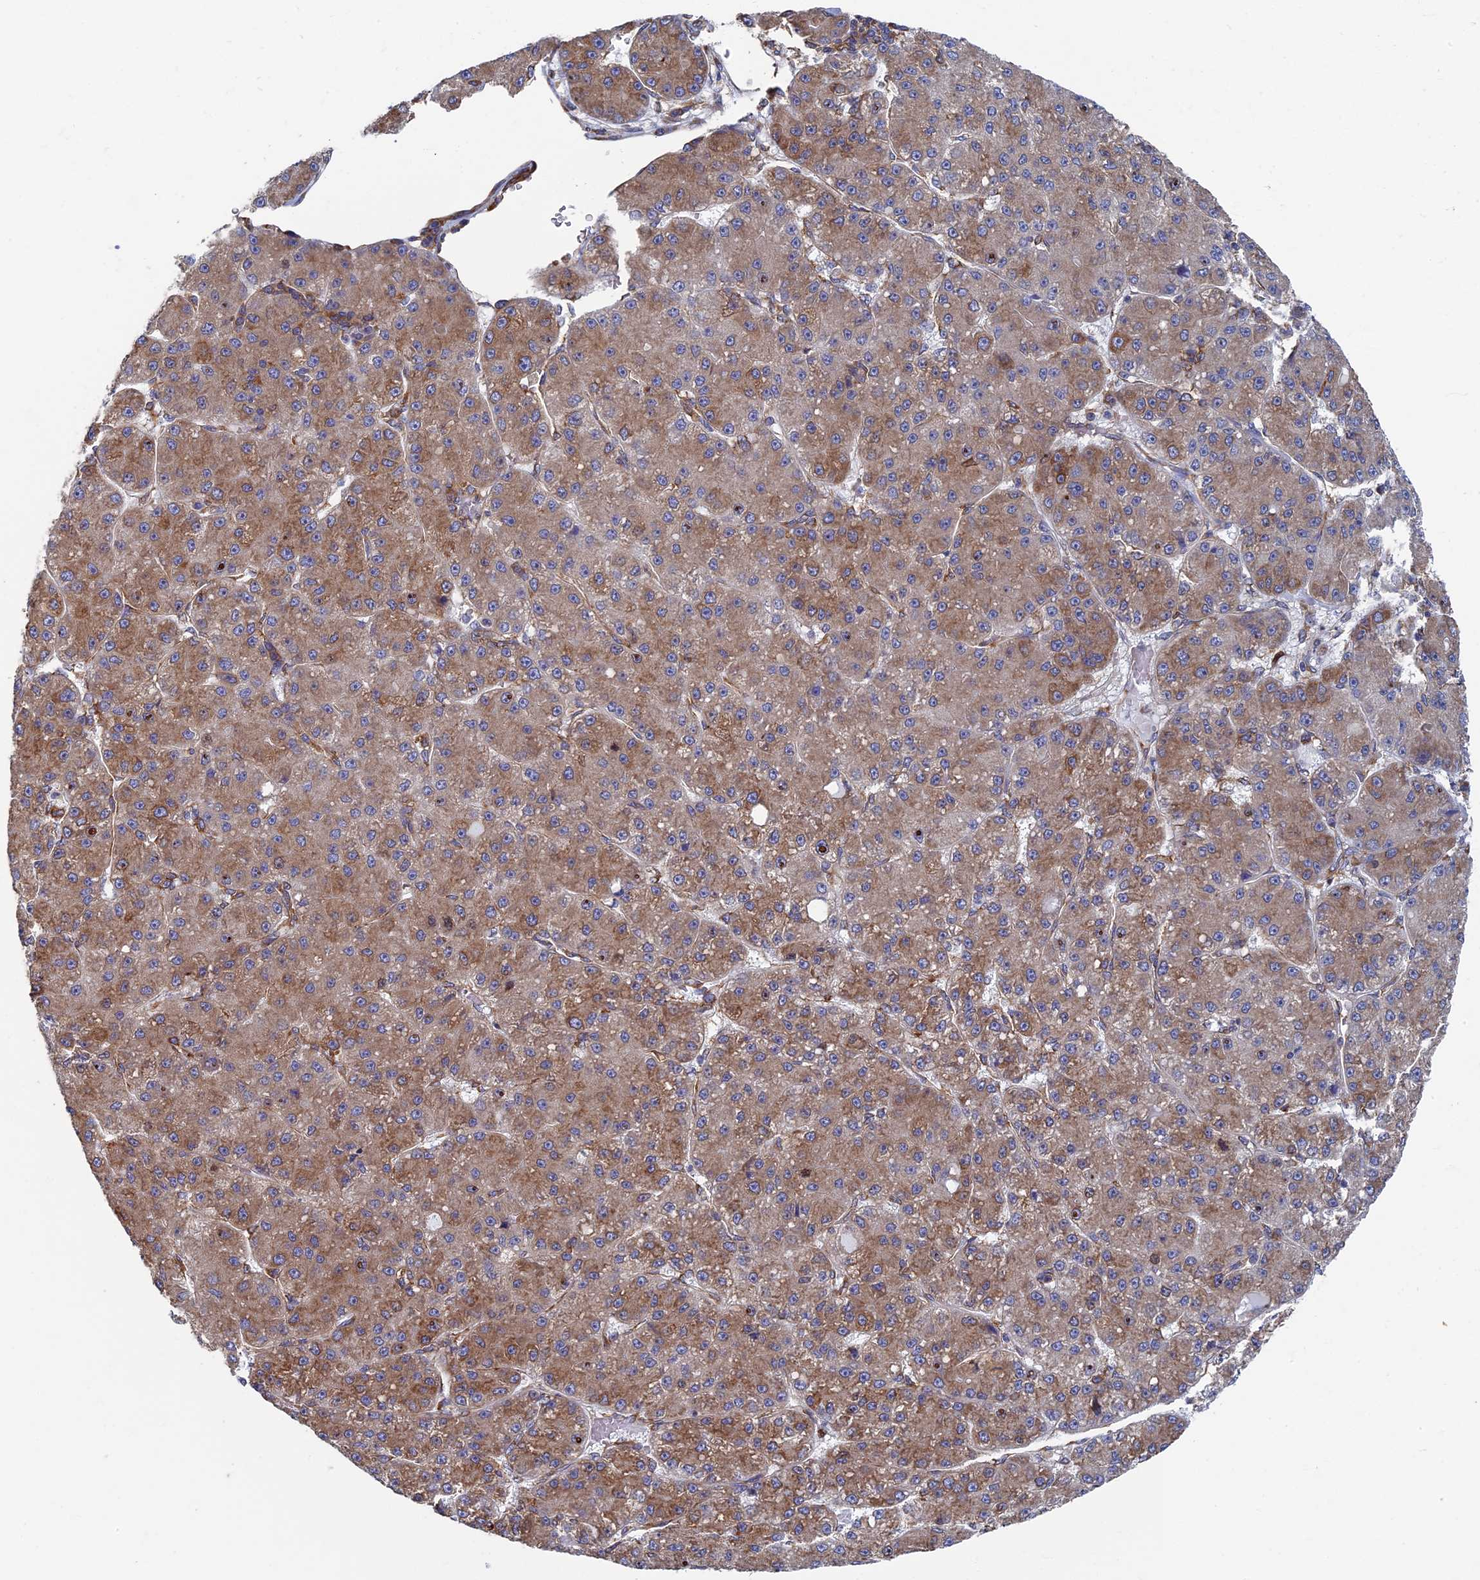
{"staining": {"intensity": "moderate", "quantity": ">75%", "location": "cytoplasmic/membranous"}, "tissue": "liver cancer", "cell_type": "Tumor cells", "image_type": "cancer", "snomed": [{"axis": "morphology", "description": "Carcinoma, Hepatocellular, NOS"}, {"axis": "topography", "description": "Liver"}], "caption": "Immunohistochemical staining of liver cancer shows medium levels of moderate cytoplasmic/membranous protein positivity in about >75% of tumor cells.", "gene": "YBX1", "patient": {"sex": "male", "age": 67}}